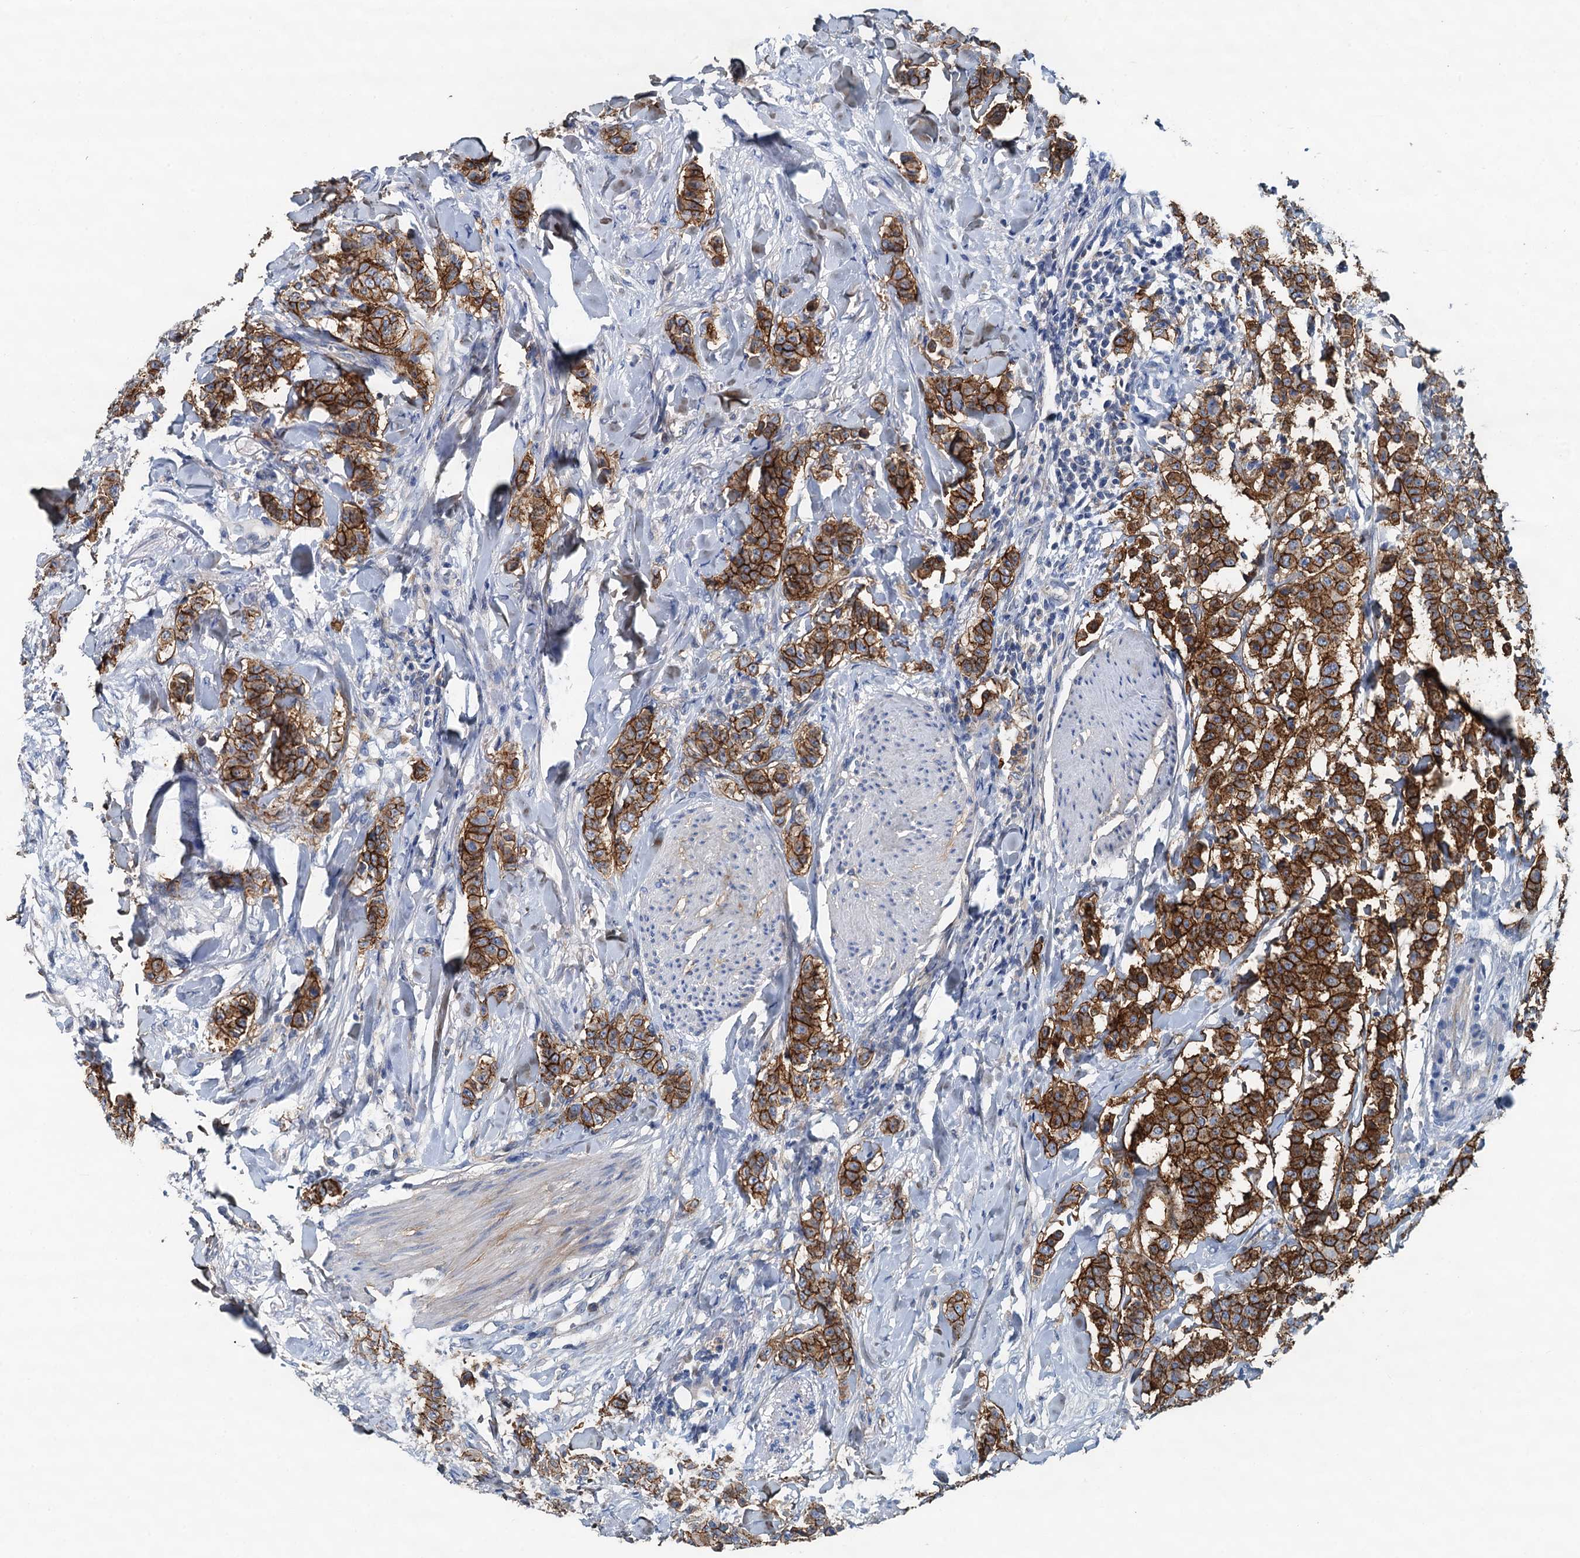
{"staining": {"intensity": "moderate", "quantity": ">75%", "location": "cytoplasmic/membranous"}, "tissue": "breast cancer", "cell_type": "Tumor cells", "image_type": "cancer", "snomed": [{"axis": "morphology", "description": "Duct carcinoma"}, {"axis": "topography", "description": "Breast"}], "caption": "Immunohistochemistry histopathology image of human breast intraductal carcinoma stained for a protein (brown), which shows medium levels of moderate cytoplasmic/membranous positivity in about >75% of tumor cells.", "gene": "THAP10", "patient": {"sex": "female", "age": 40}}